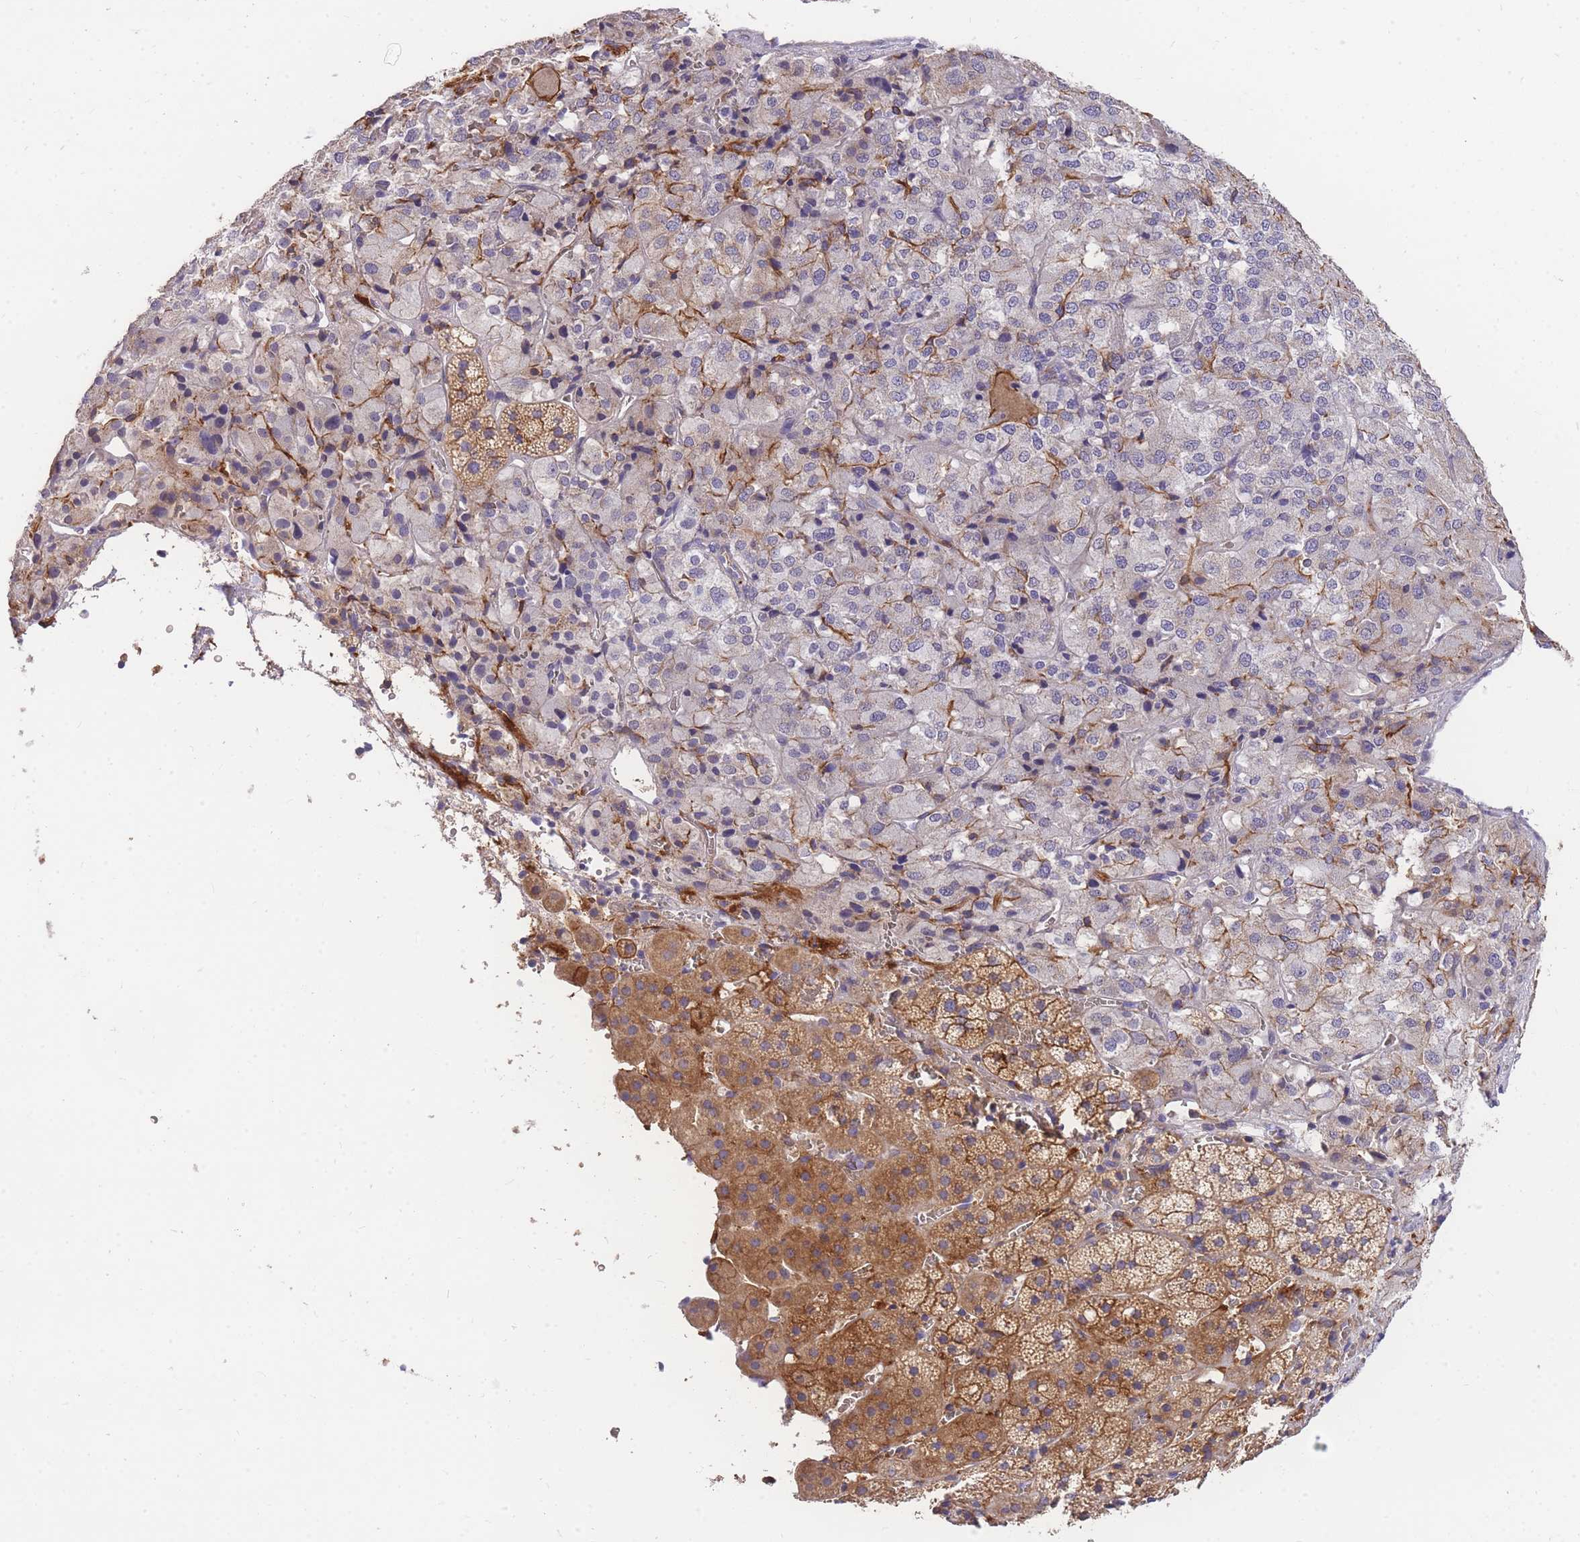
{"staining": {"intensity": "strong", "quantity": "25%-75%", "location": "cytoplasmic/membranous"}, "tissue": "adrenal gland", "cell_type": "Glandular cells", "image_type": "normal", "snomed": [{"axis": "morphology", "description": "Normal tissue, NOS"}, {"axis": "topography", "description": "Adrenal gland"}], "caption": "Brown immunohistochemical staining in unremarkable adrenal gland demonstrates strong cytoplasmic/membranous staining in about 25%-75% of glandular cells.", "gene": "C2orf88", "patient": {"sex": "female", "age": 44}}